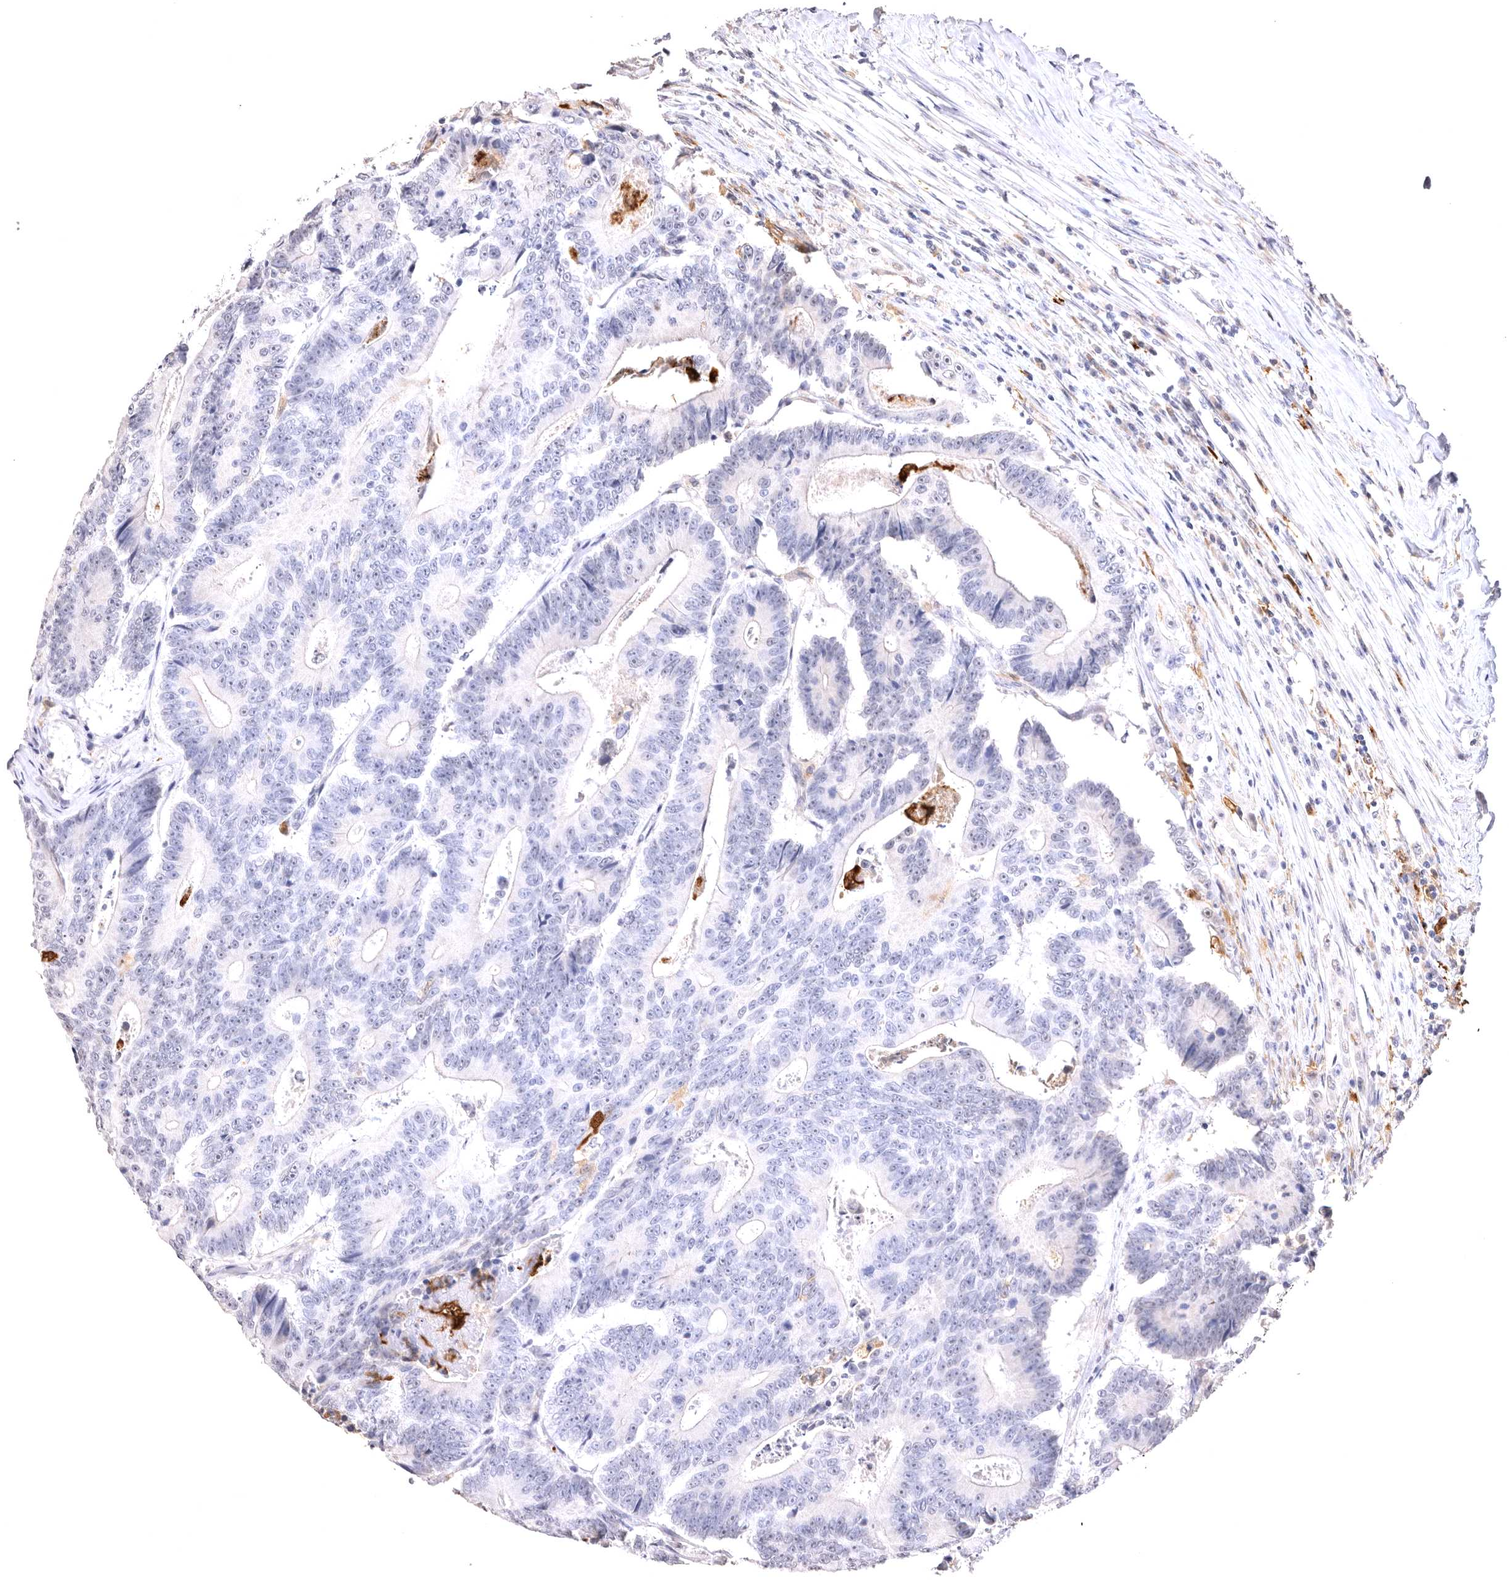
{"staining": {"intensity": "negative", "quantity": "none", "location": "none"}, "tissue": "colorectal cancer", "cell_type": "Tumor cells", "image_type": "cancer", "snomed": [{"axis": "morphology", "description": "Adenocarcinoma, NOS"}, {"axis": "topography", "description": "Colon"}], "caption": "The IHC micrograph has no significant expression in tumor cells of colorectal cancer (adenocarcinoma) tissue.", "gene": "VPS45", "patient": {"sex": "male", "age": 83}}